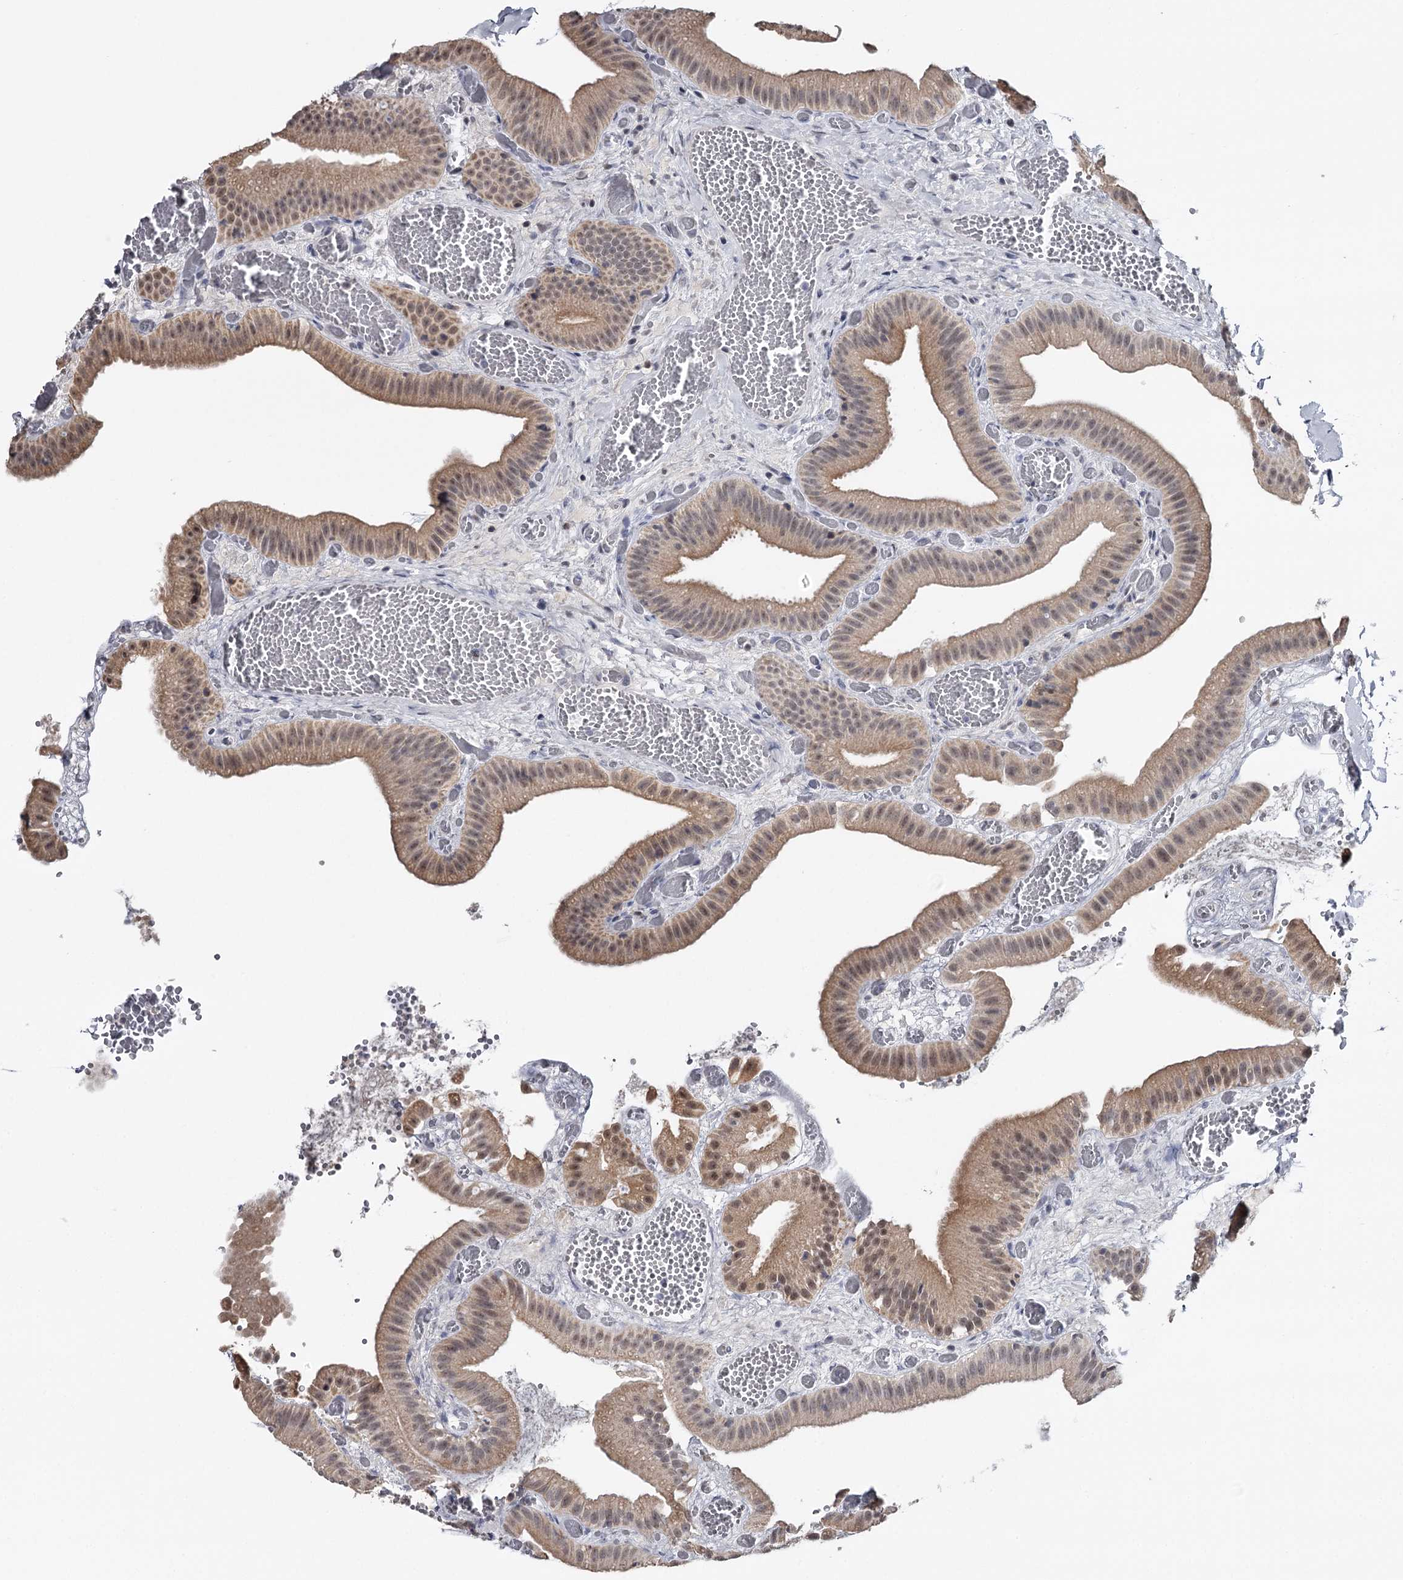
{"staining": {"intensity": "moderate", "quantity": ">75%", "location": "cytoplasmic/membranous,nuclear"}, "tissue": "gallbladder", "cell_type": "Glandular cells", "image_type": "normal", "snomed": [{"axis": "morphology", "description": "Normal tissue, NOS"}, {"axis": "topography", "description": "Gallbladder"}], "caption": "The image reveals staining of benign gallbladder, revealing moderate cytoplasmic/membranous,nuclear protein positivity (brown color) within glandular cells. Immunohistochemistry stains the protein of interest in brown and the nuclei are stained blue.", "gene": "GTSF1", "patient": {"sex": "female", "age": 64}}